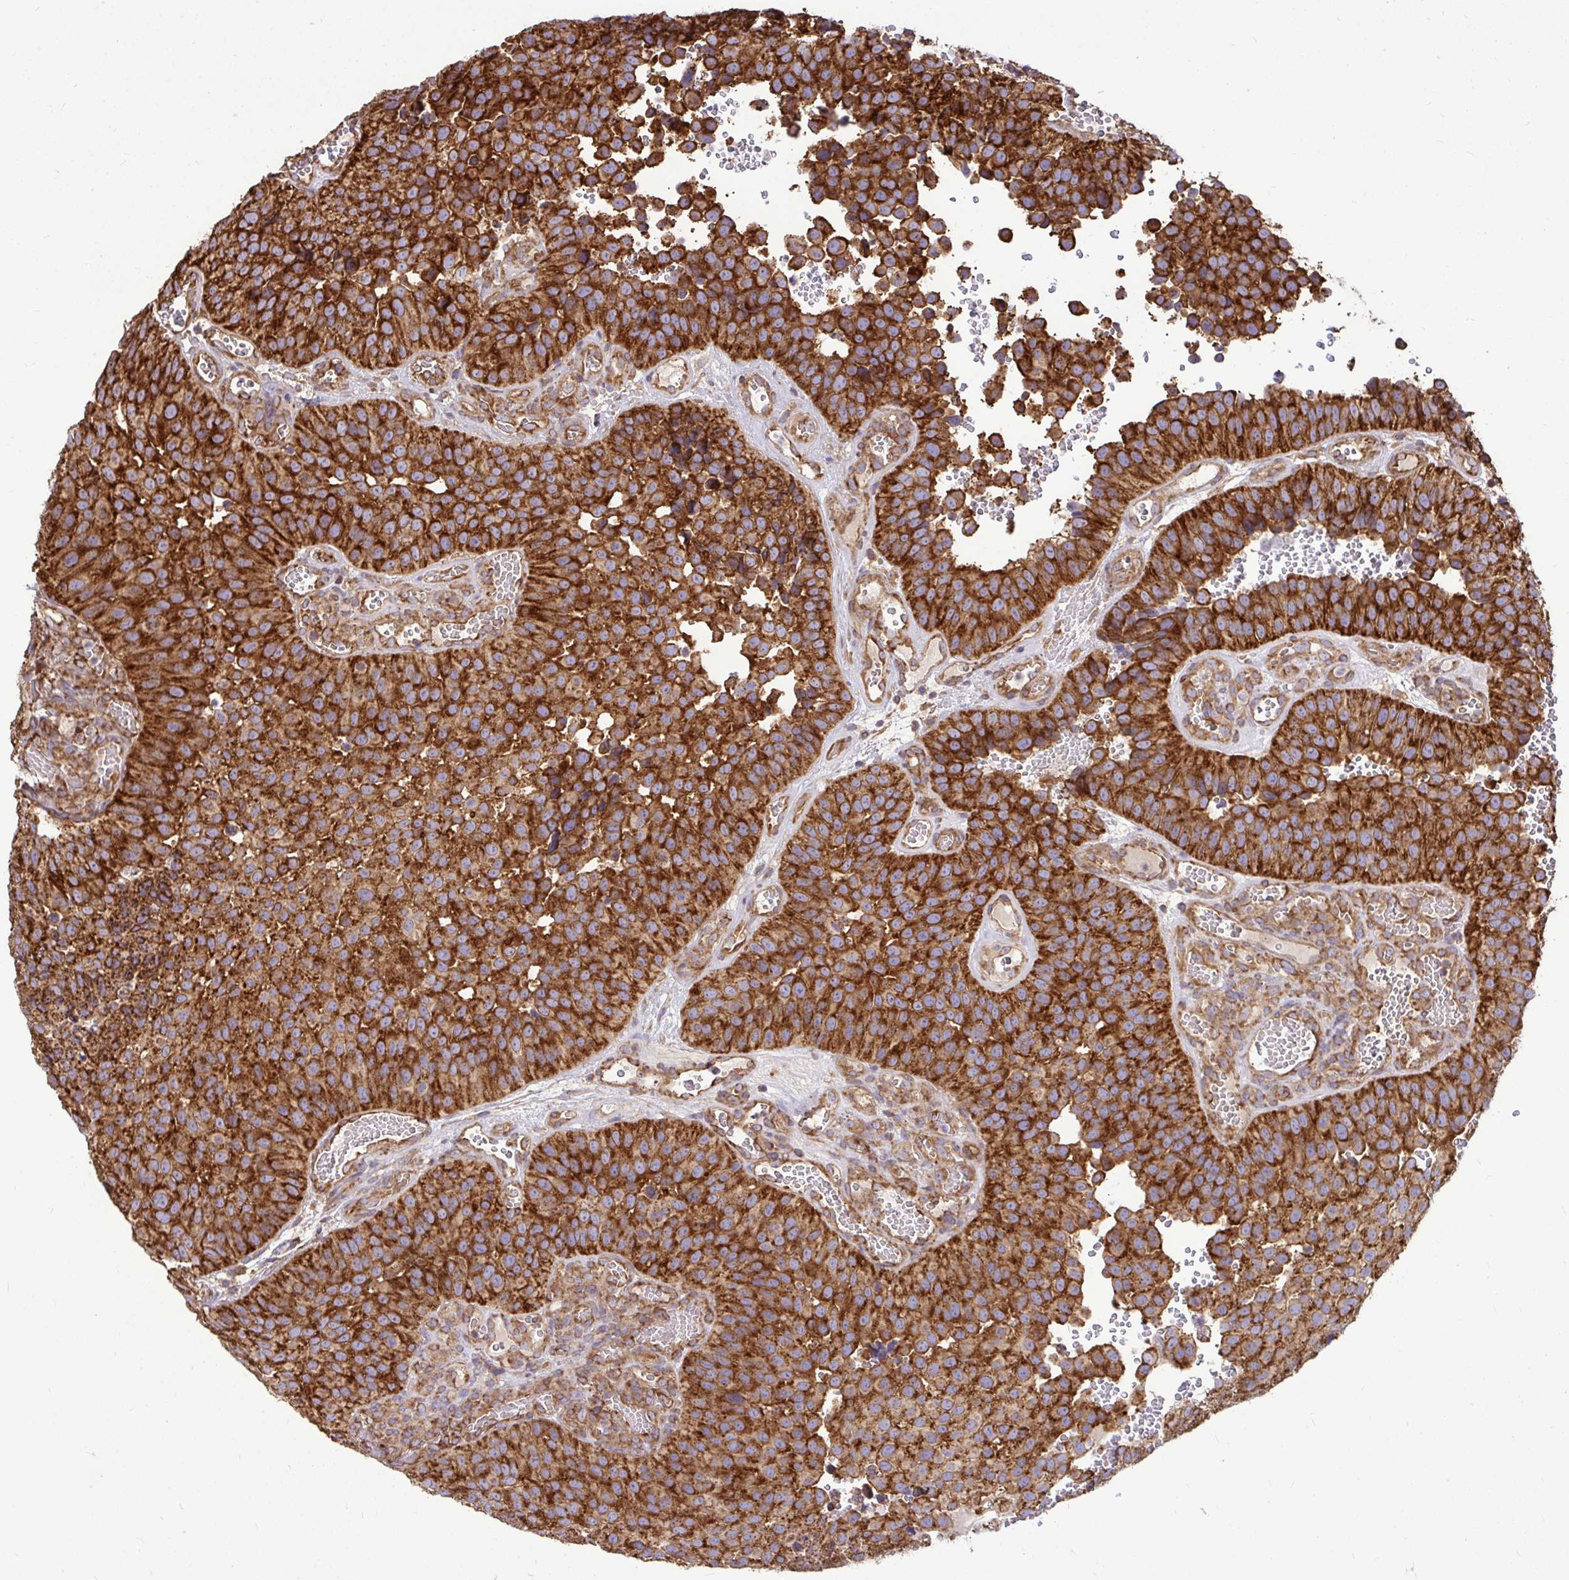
{"staining": {"intensity": "strong", "quantity": ">75%", "location": "cytoplasmic/membranous"}, "tissue": "urothelial cancer", "cell_type": "Tumor cells", "image_type": "cancer", "snomed": [{"axis": "morphology", "description": "Urothelial carcinoma, Low grade"}, {"axis": "topography", "description": "Urinary bladder"}], "caption": "A histopathology image of human urothelial cancer stained for a protein demonstrates strong cytoplasmic/membranous brown staining in tumor cells. The staining was performed using DAB (3,3'-diaminobenzidine) to visualize the protein expression in brown, while the nuclei were stained in blue with hematoxylin (Magnification: 20x).", "gene": "FMR1", "patient": {"sex": "male", "age": 76}}